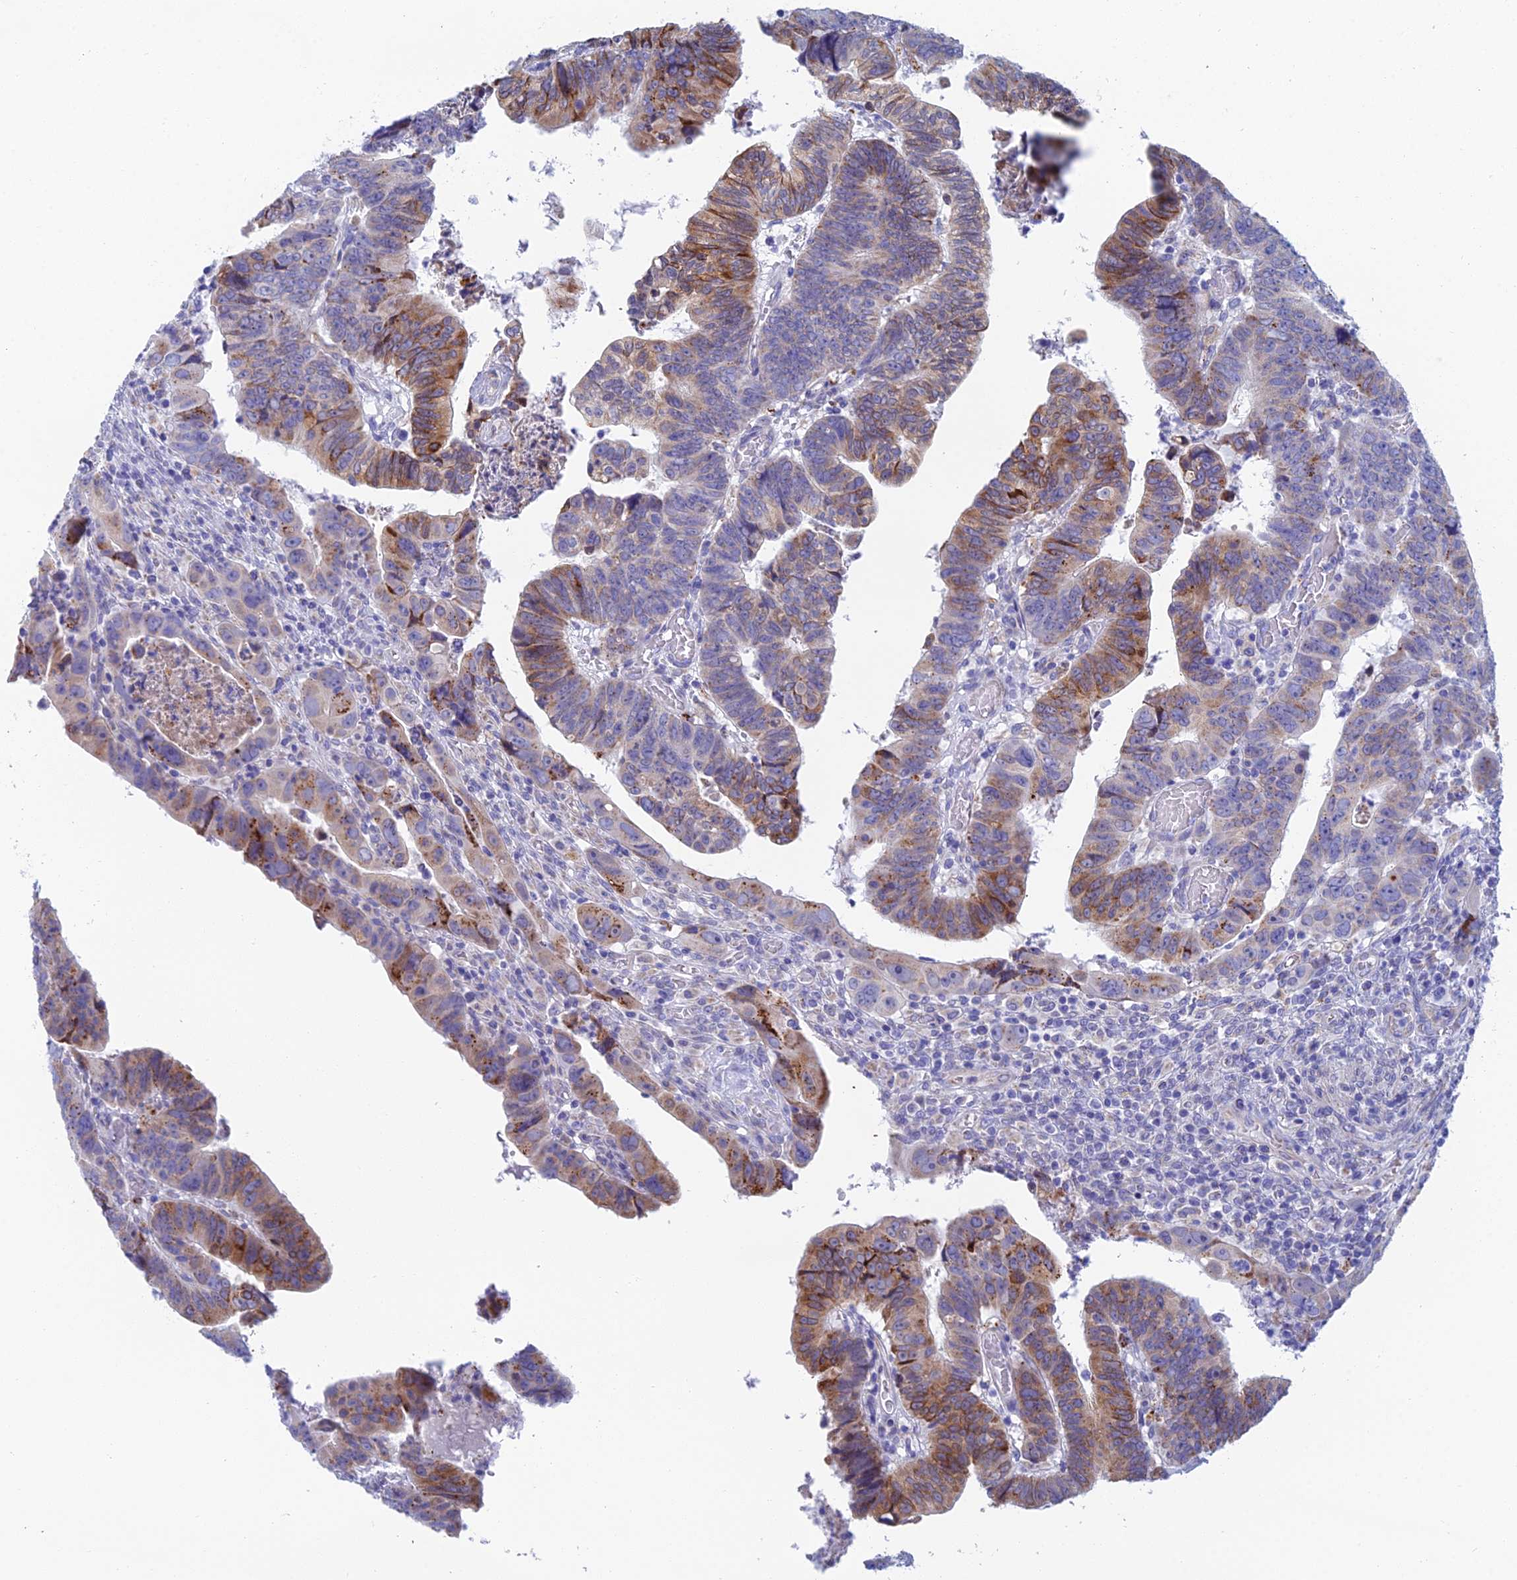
{"staining": {"intensity": "moderate", "quantity": "25%-75%", "location": "cytoplasmic/membranous"}, "tissue": "colorectal cancer", "cell_type": "Tumor cells", "image_type": "cancer", "snomed": [{"axis": "morphology", "description": "Normal tissue, NOS"}, {"axis": "morphology", "description": "Adenocarcinoma, NOS"}, {"axis": "topography", "description": "Rectum"}], "caption": "Protein staining exhibits moderate cytoplasmic/membranous positivity in approximately 25%-75% of tumor cells in colorectal adenocarcinoma.", "gene": "CFAP210", "patient": {"sex": "female", "age": 65}}